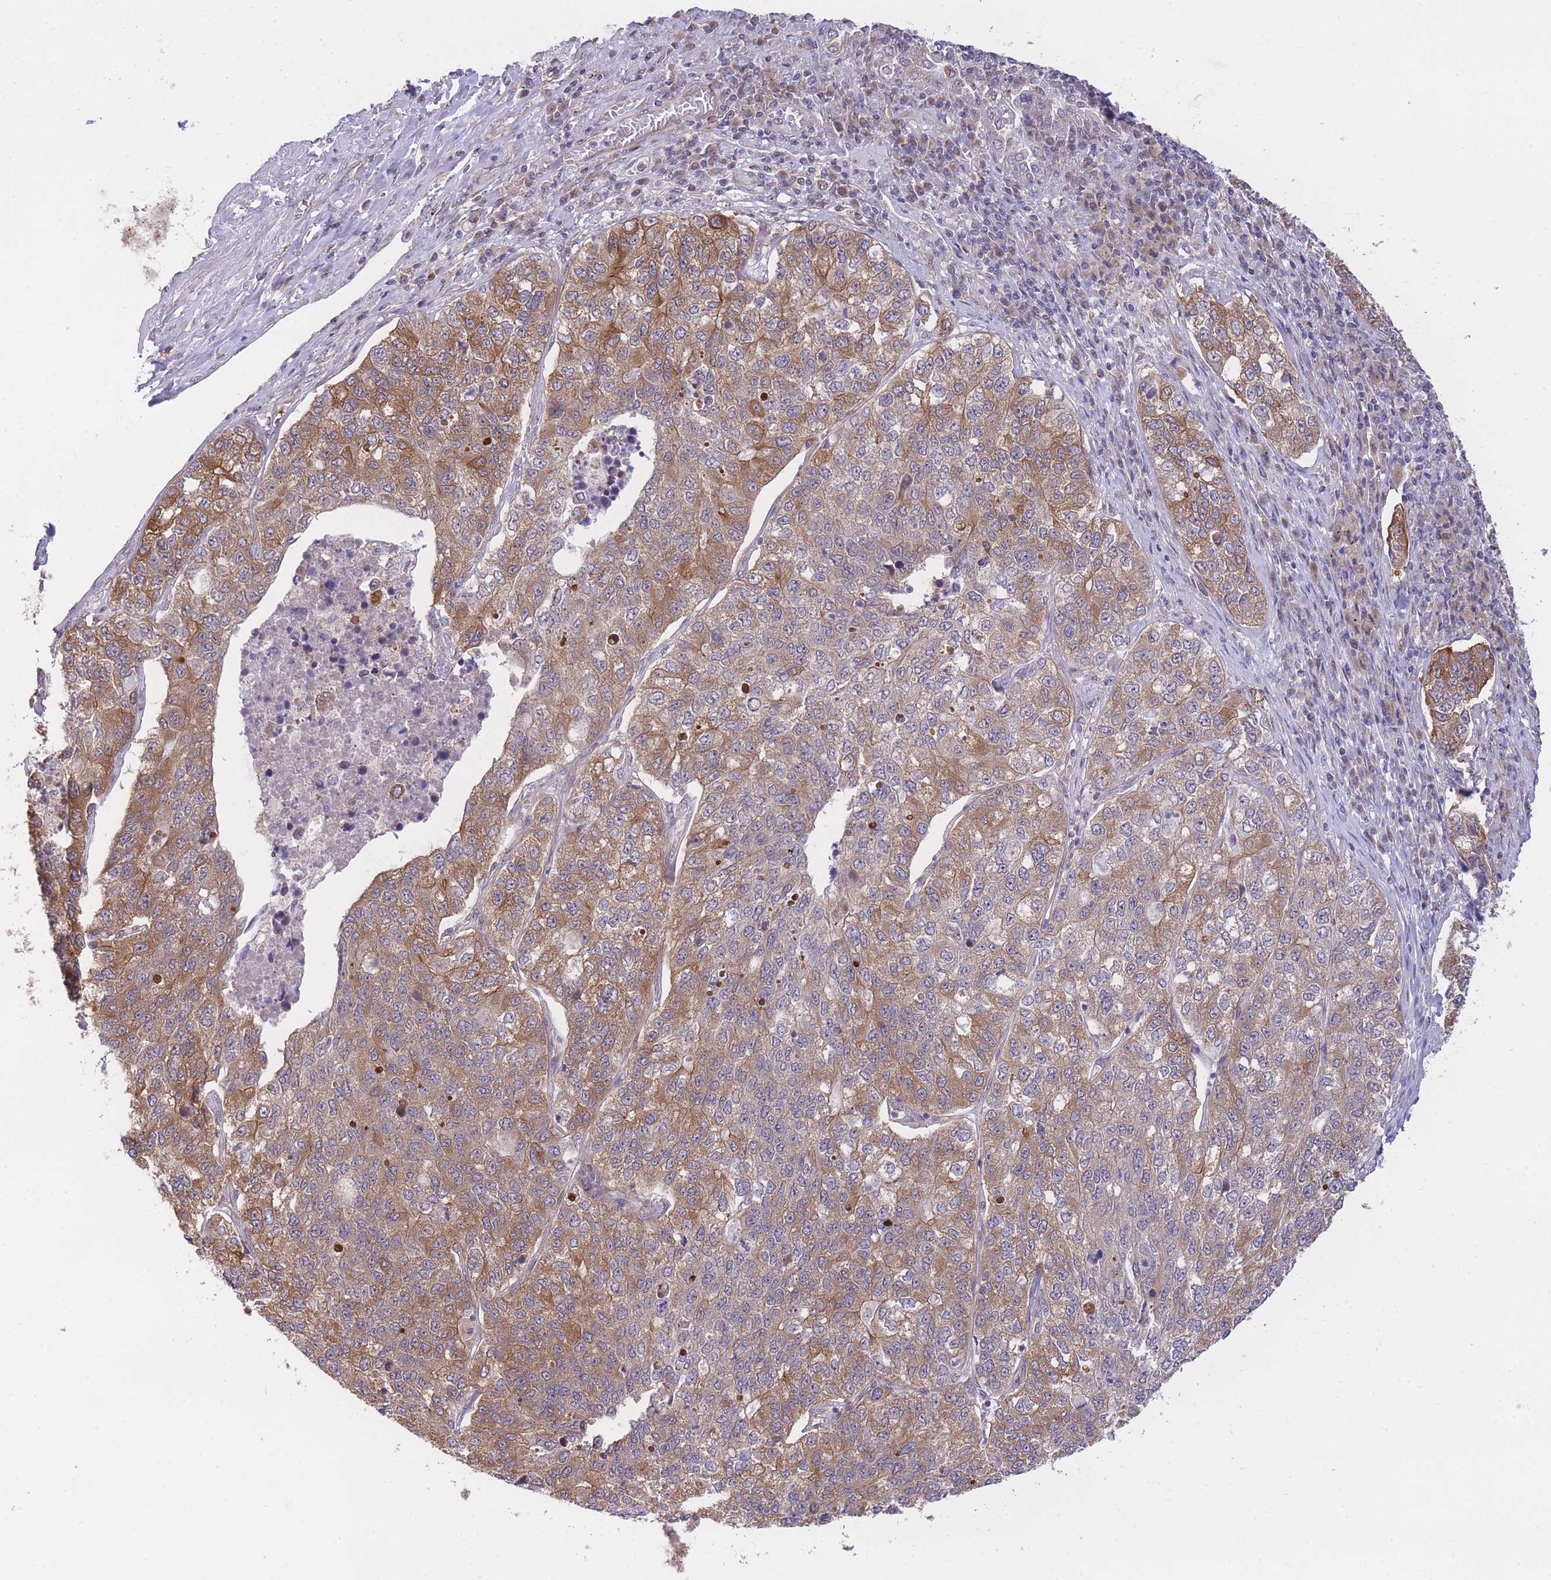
{"staining": {"intensity": "moderate", "quantity": ">75%", "location": "cytoplasmic/membranous"}, "tissue": "lung cancer", "cell_type": "Tumor cells", "image_type": "cancer", "snomed": [{"axis": "morphology", "description": "Adenocarcinoma, NOS"}, {"axis": "topography", "description": "Lung"}], "caption": "IHC histopathology image of neoplastic tissue: lung cancer stained using immunohistochemistry (IHC) demonstrates medium levels of moderate protein expression localized specifically in the cytoplasmic/membranous of tumor cells, appearing as a cytoplasmic/membranous brown color.", "gene": "EXOSC8", "patient": {"sex": "male", "age": 49}}